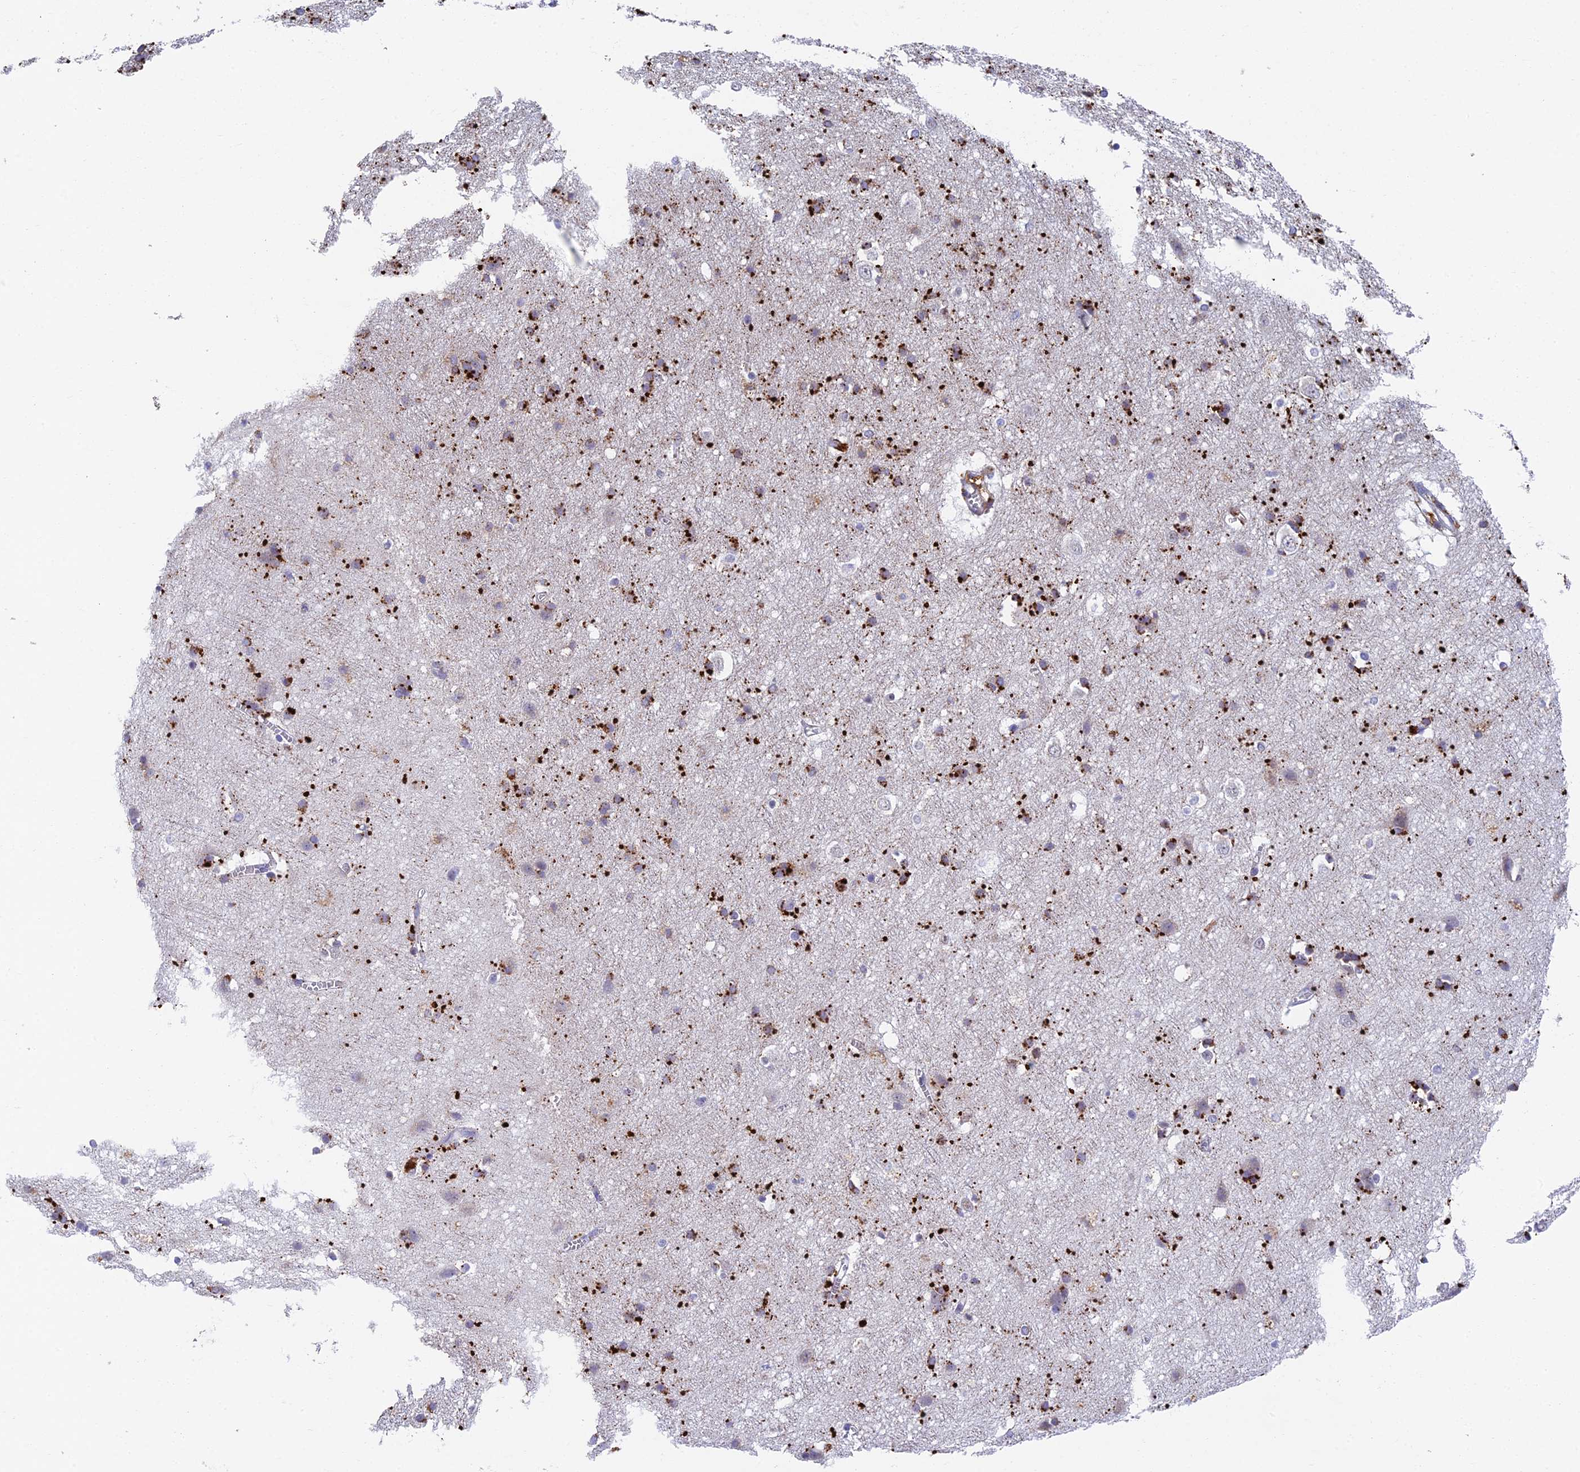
{"staining": {"intensity": "weak", "quantity": "25%-75%", "location": "cytoplasmic/membranous"}, "tissue": "cerebral cortex", "cell_type": "Endothelial cells", "image_type": "normal", "snomed": [{"axis": "morphology", "description": "Normal tissue, NOS"}, {"axis": "topography", "description": "Cerebral cortex"}], "caption": "Protein expression analysis of normal cerebral cortex exhibits weak cytoplasmic/membranous positivity in approximately 25%-75% of endothelial cells.", "gene": "ADAMTS13", "patient": {"sex": "male", "age": 54}}